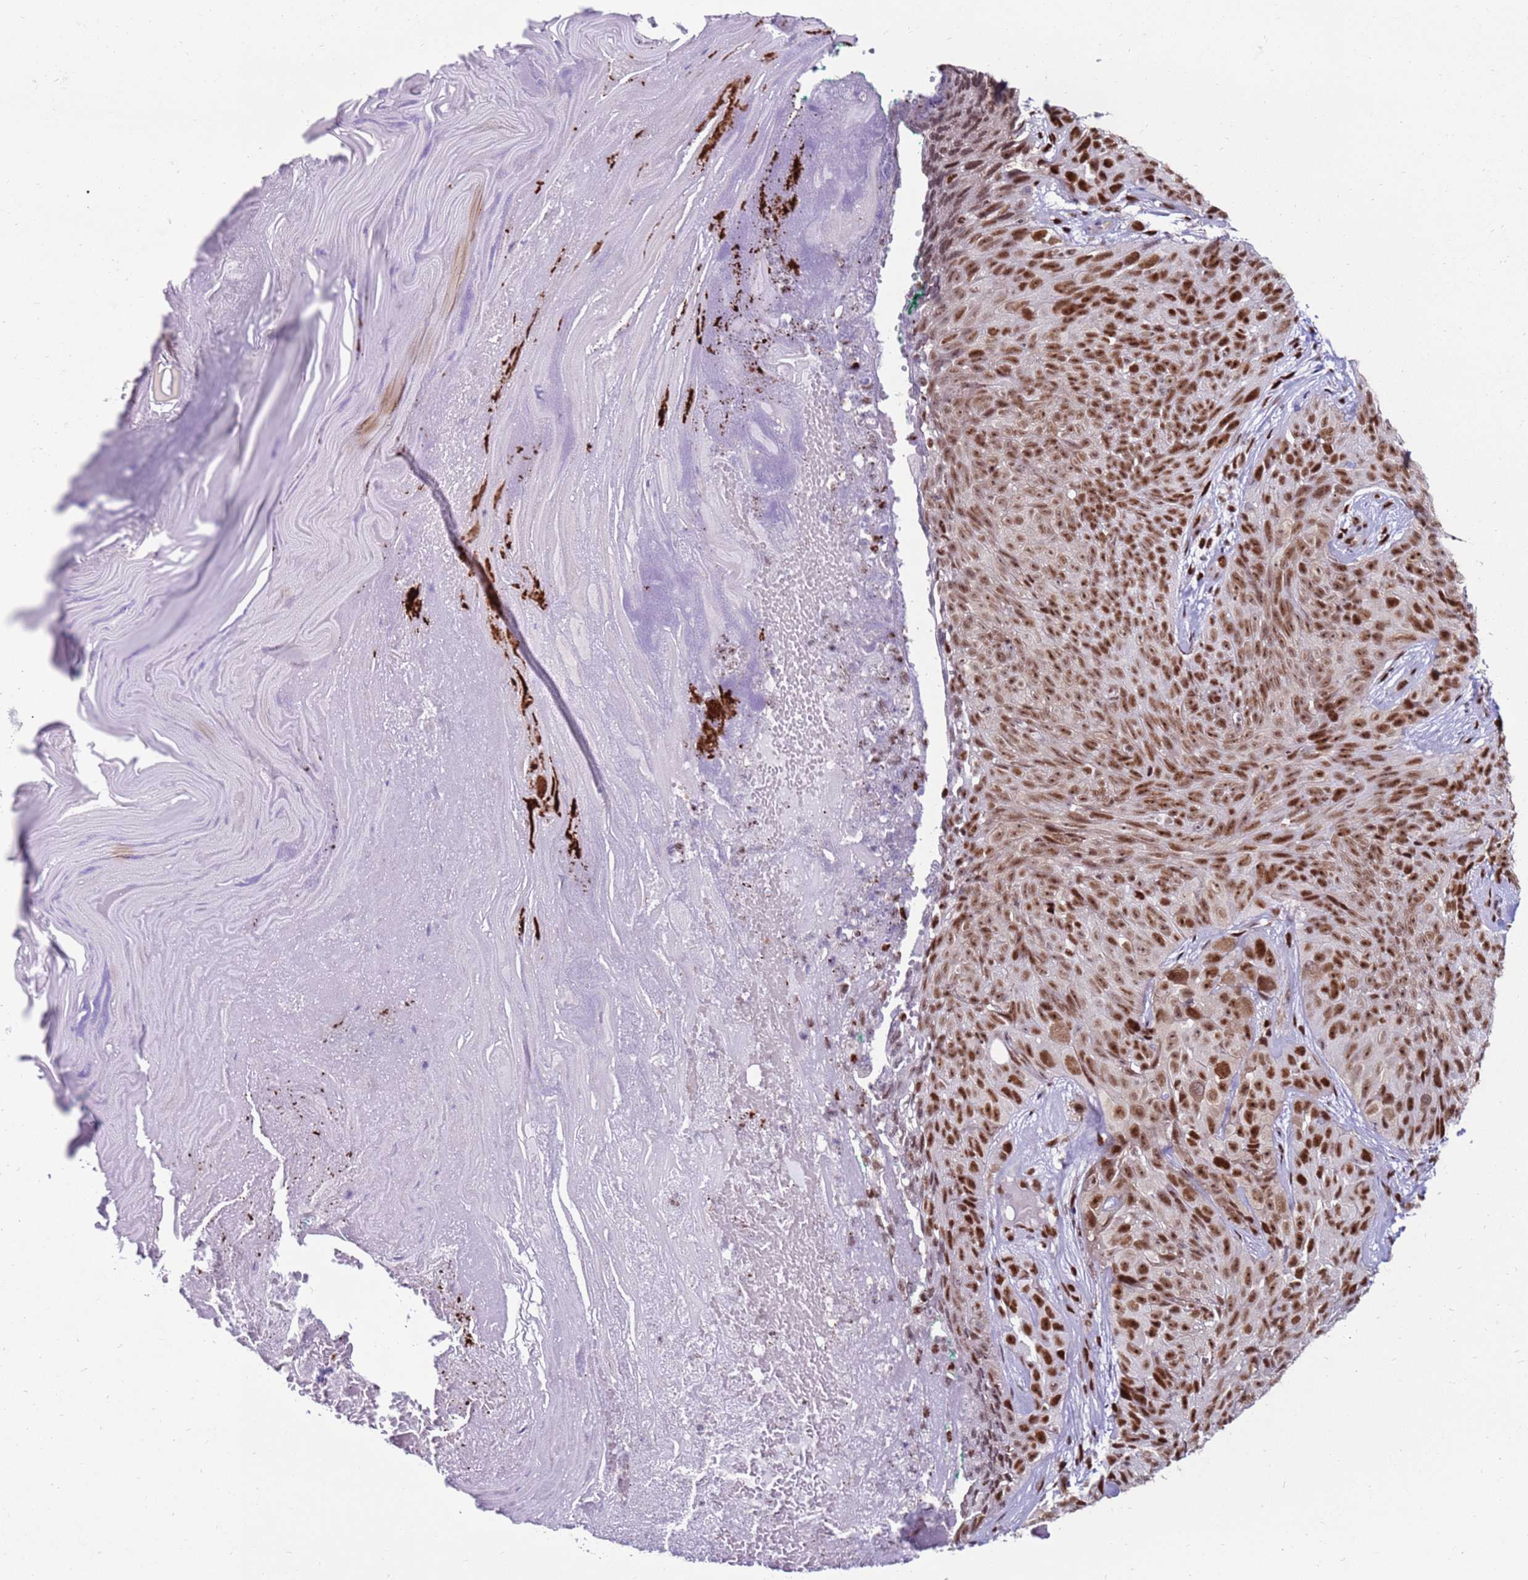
{"staining": {"intensity": "moderate", "quantity": ">75%", "location": "nuclear"}, "tissue": "skin cancer", "cell_type": "Tumor cells", "image_type": "cancer", "snomed": [{"axis": "morphology", "description": "Squamous cell carcinoma, NOS"}, {"axis": "topography", "description": "Skin"}], "caption": "DAB immunohistochemical staining of human skin cancer (squamous cell carcinoma) exhibits moderate nuclear protein positivity in approximately >75% of tumor cells. (DAB (3,3'-diaminobenzidine) IHC, brown staining for protein, blue staining for nuclei).", "gene": "KPNA4", "patient": {"sex": "female", "age": 87}}